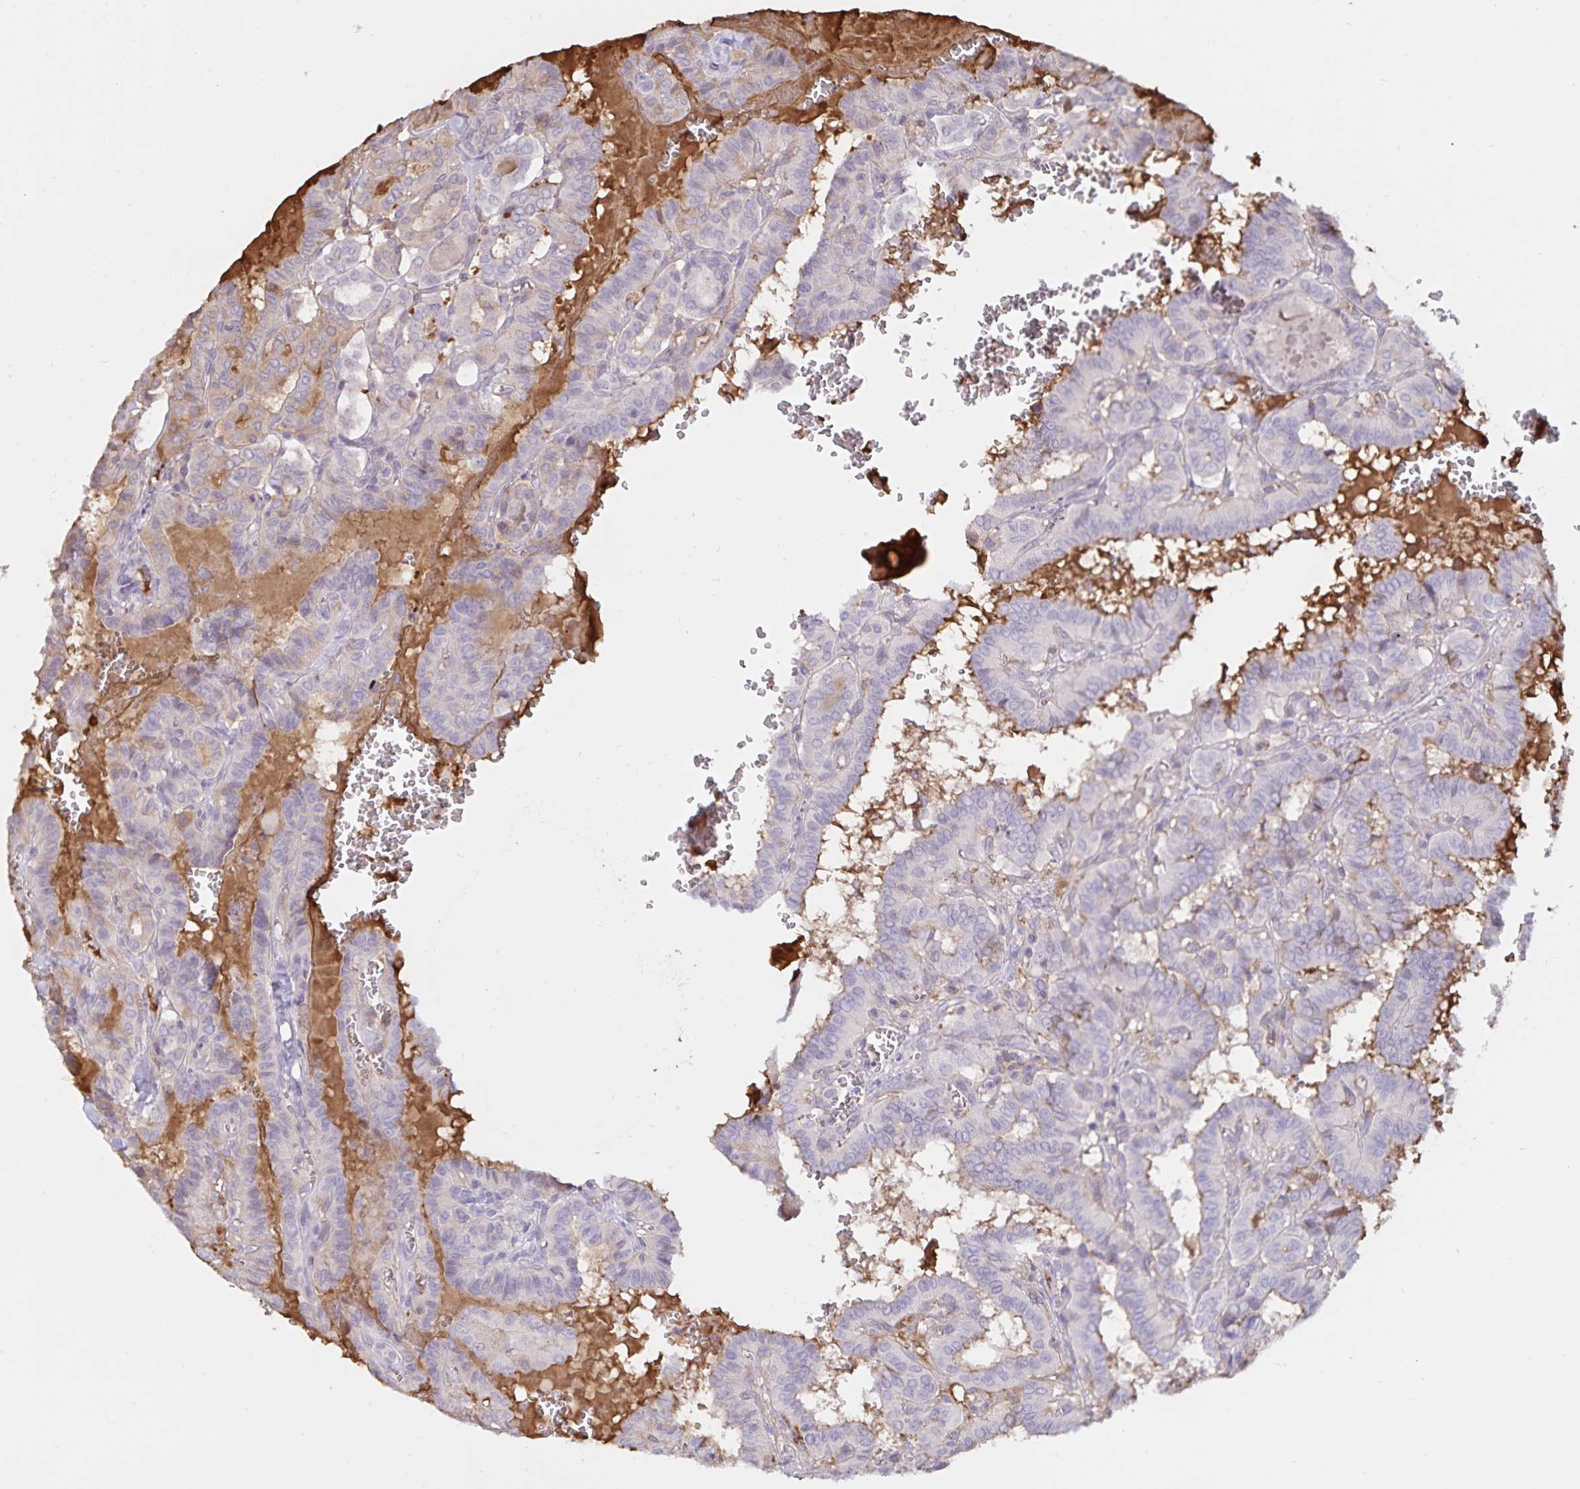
{"staining": {"intensity": "negative", "quantity": "none", "location": "none"}, "tissue": "thyroid cancer", "cell_type": "Tumor cells", "image_type": "cancer", "snomed": [{"axis": "morphology", "description": "Papillary adenocarcinoma, NOS"}, {"axis": "topography", "description": "Thyroid gland"}], "caption": "A high-resolution image shows IHC staining of thyroid papillary adenocarcinoma, which demonstrates no significant staining in tumor cells. The staining is performed using DAB brown chromogen with nuclei counter-stained in using hematoxylin.", "gene": "FGG", "patient": {"sex": "female", "age": 21}}